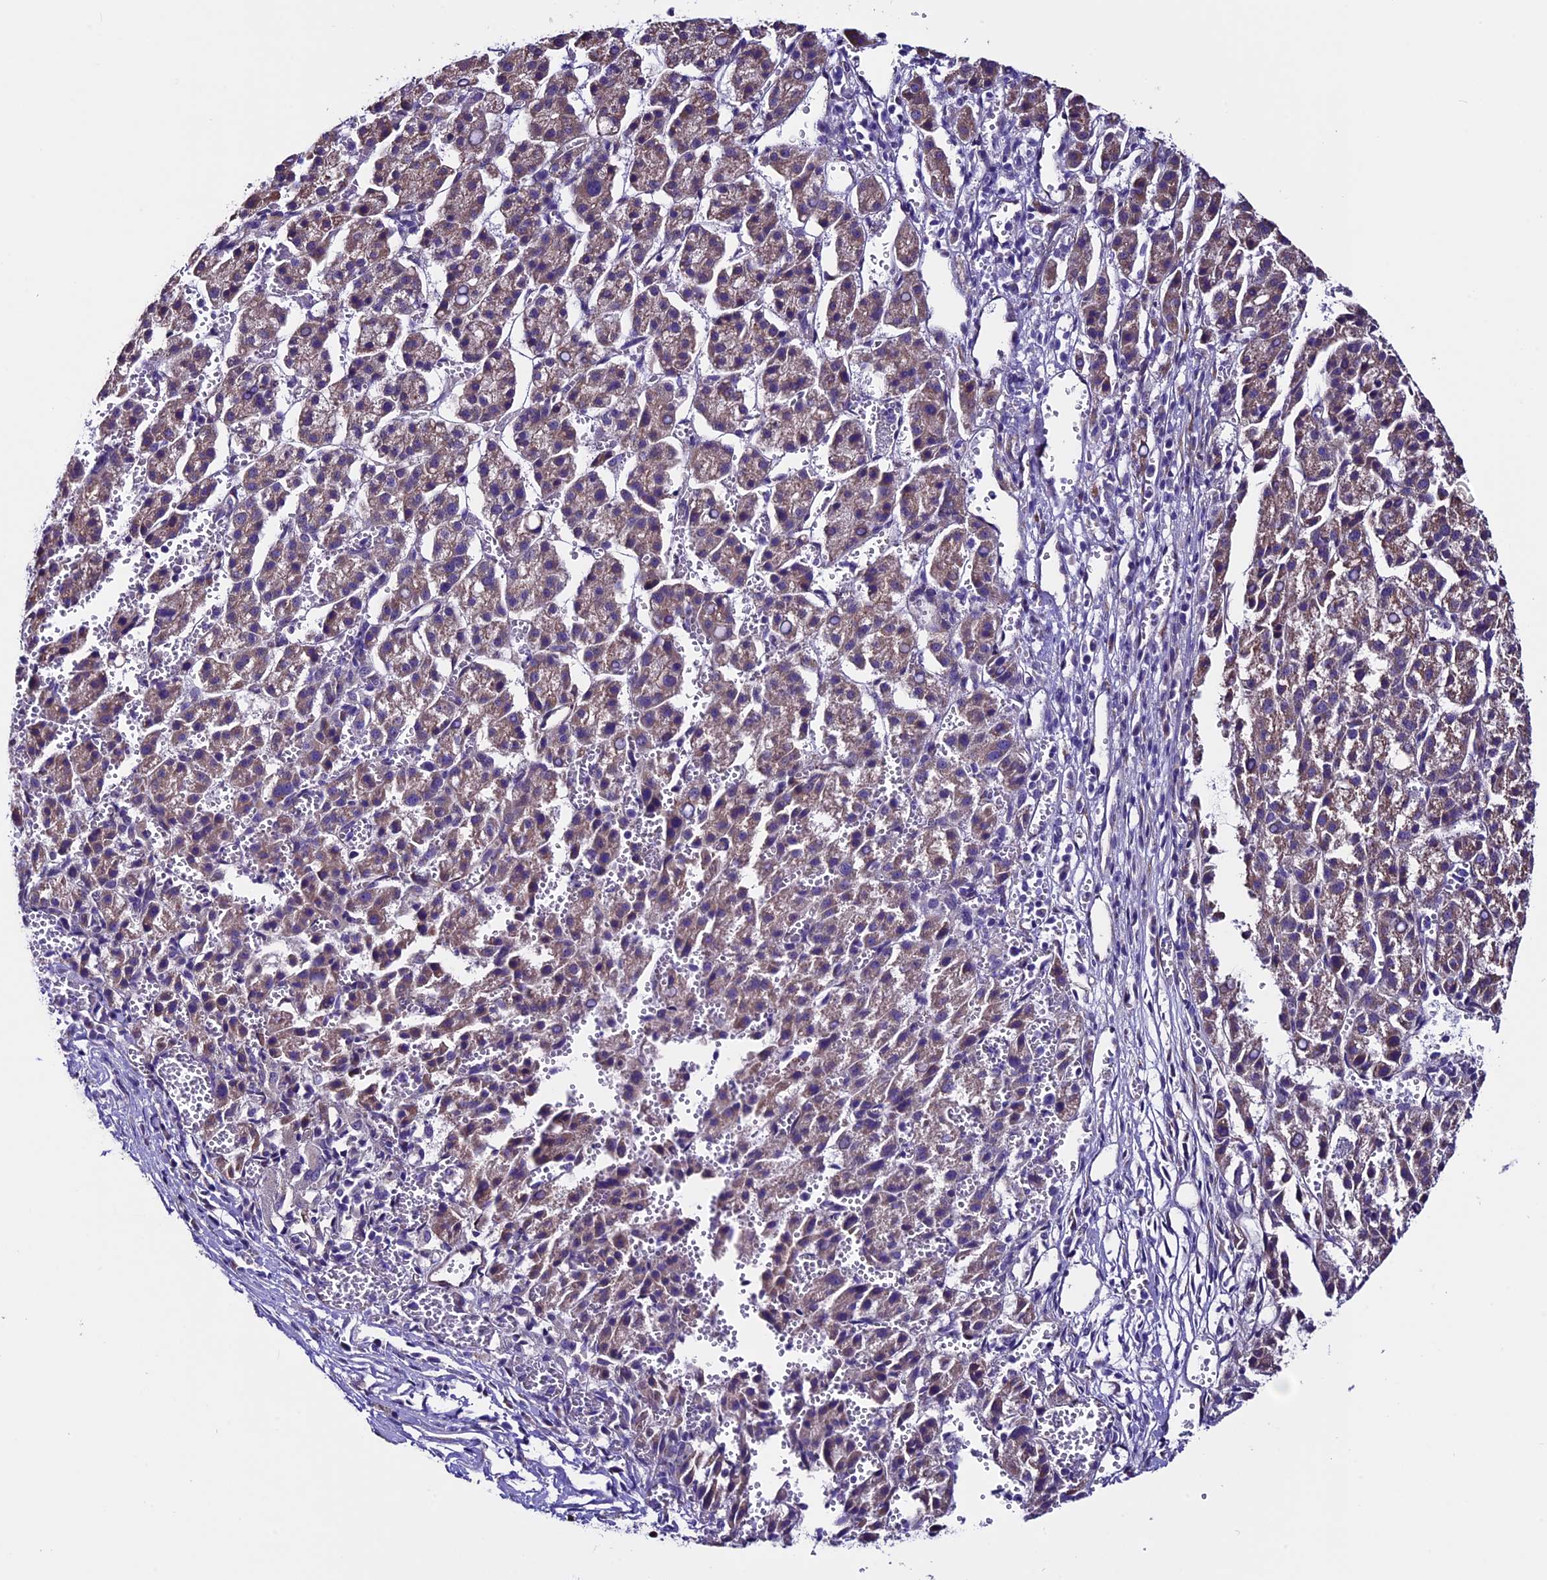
{"staining": {"intensity": "moderate", "quantity": ">75%", "location": "cytoplasmic/membranous"}, "tissue": "liver cancer", "cell_type": "Tumor cells", "image_type": "cancer", "snomed": [{"axis": "morphology", "description": "Carcinoma, Hepatocellular, NOS"}, {"axis": "topography", "description": "Liver"}], "caption": "Human liver cancer stained with a protein marker exhibits moderate staining in tumor cells.", "gene": "TMEM171", "patient": {"sex": "female", "age": 58}}